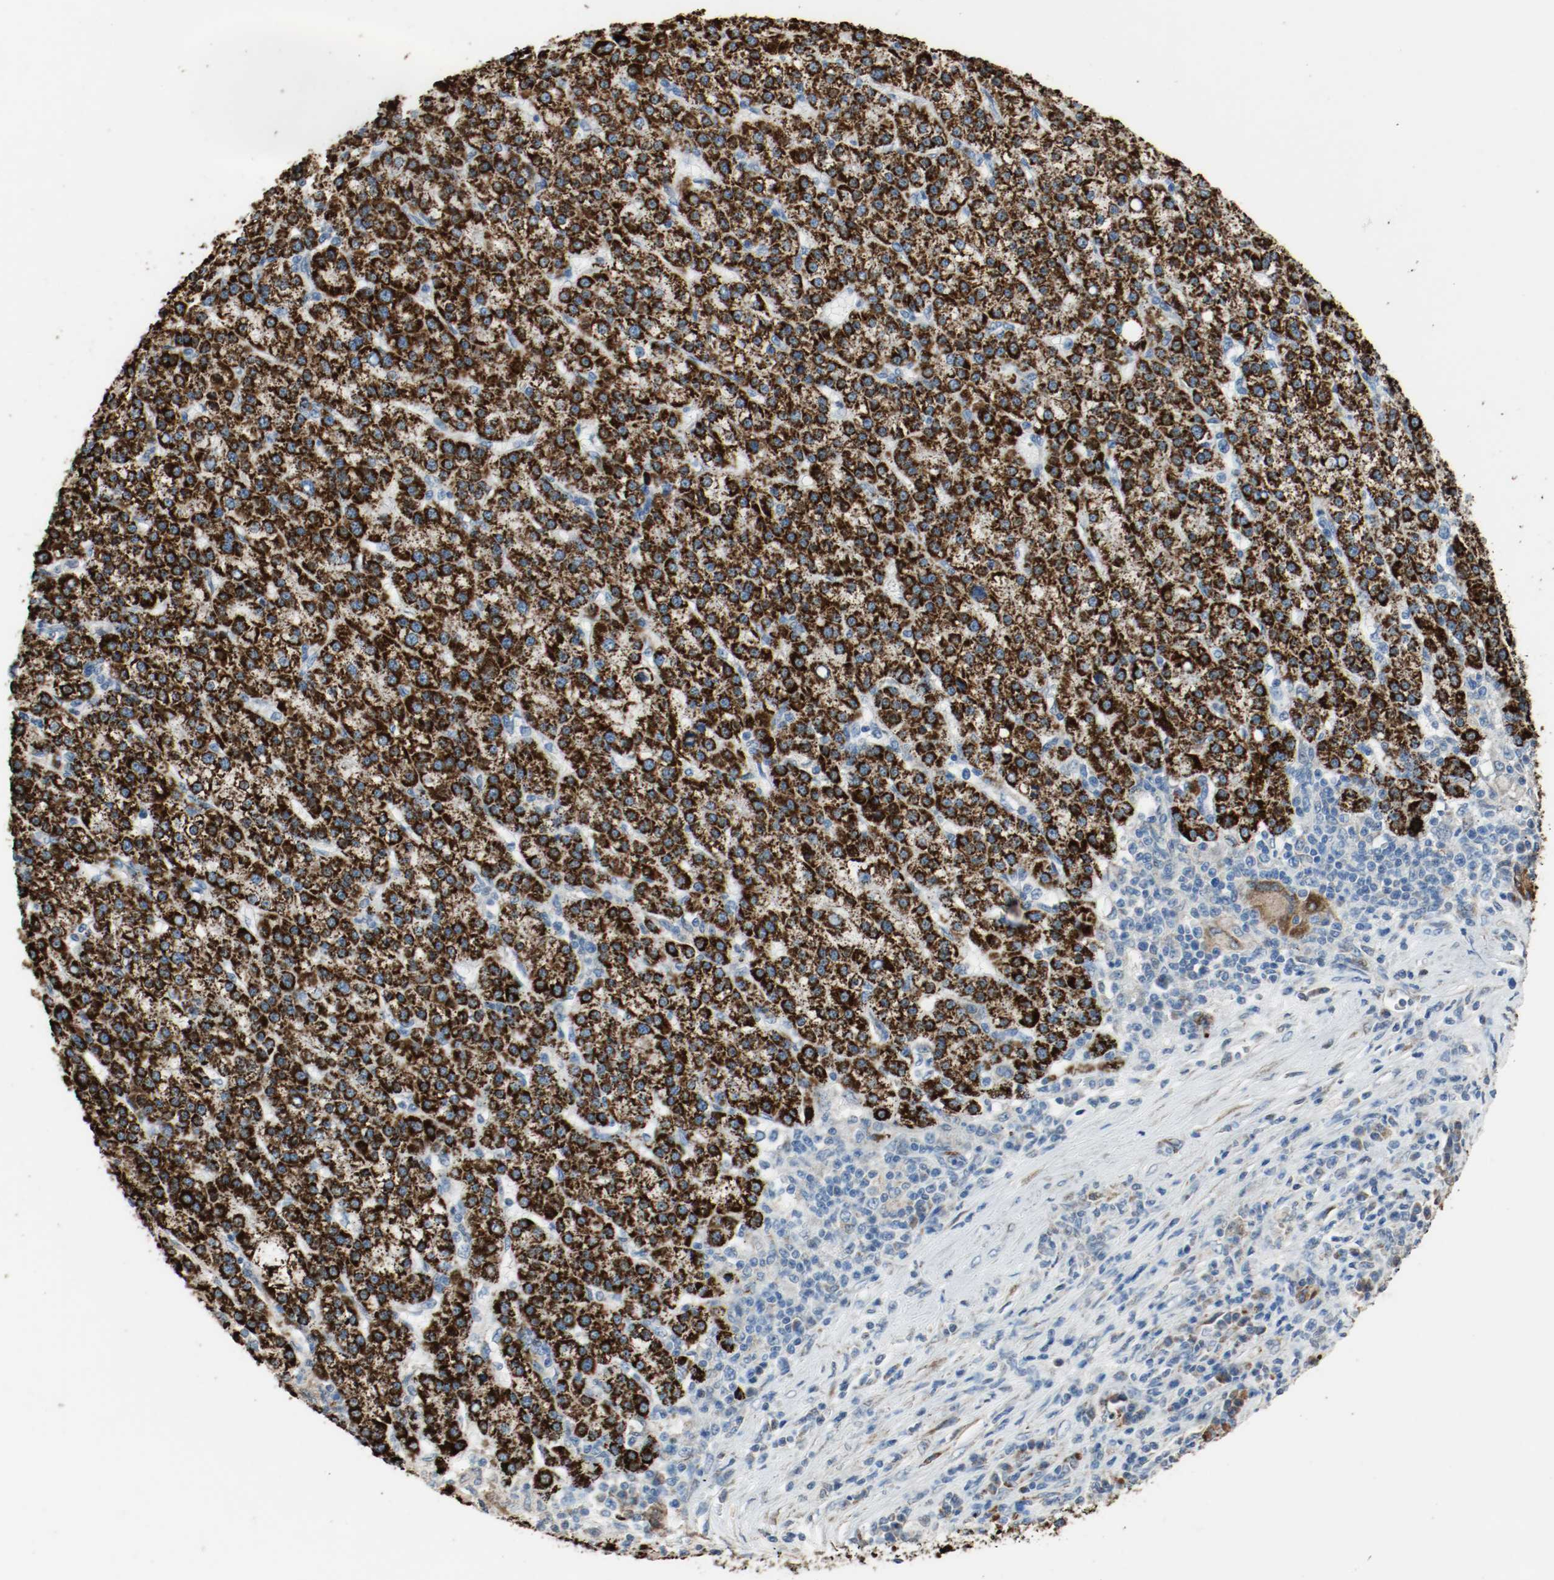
{"staining": {"intensity": "strong", "quantity": ">75%", "location": "cytoplasmic/membranous"}, "tissue": "liver cancer", "cell_type": "Tumor cells", "image_type": "cancer", "snomed": [{"axis": "morphology", "description": "Carcinoma, Hepatocellular, NOS"}, {"axis": "topography", "description": "Liver"}], "caption": "Protein staining of hepatocellular carcinoma (liver) tissue reveals strong cytoplasmic/membranous positivity in approximately >75% of tumor cells.", "gene": "ALDH4A1", "patient": {"sex": "female", "age": 58}}